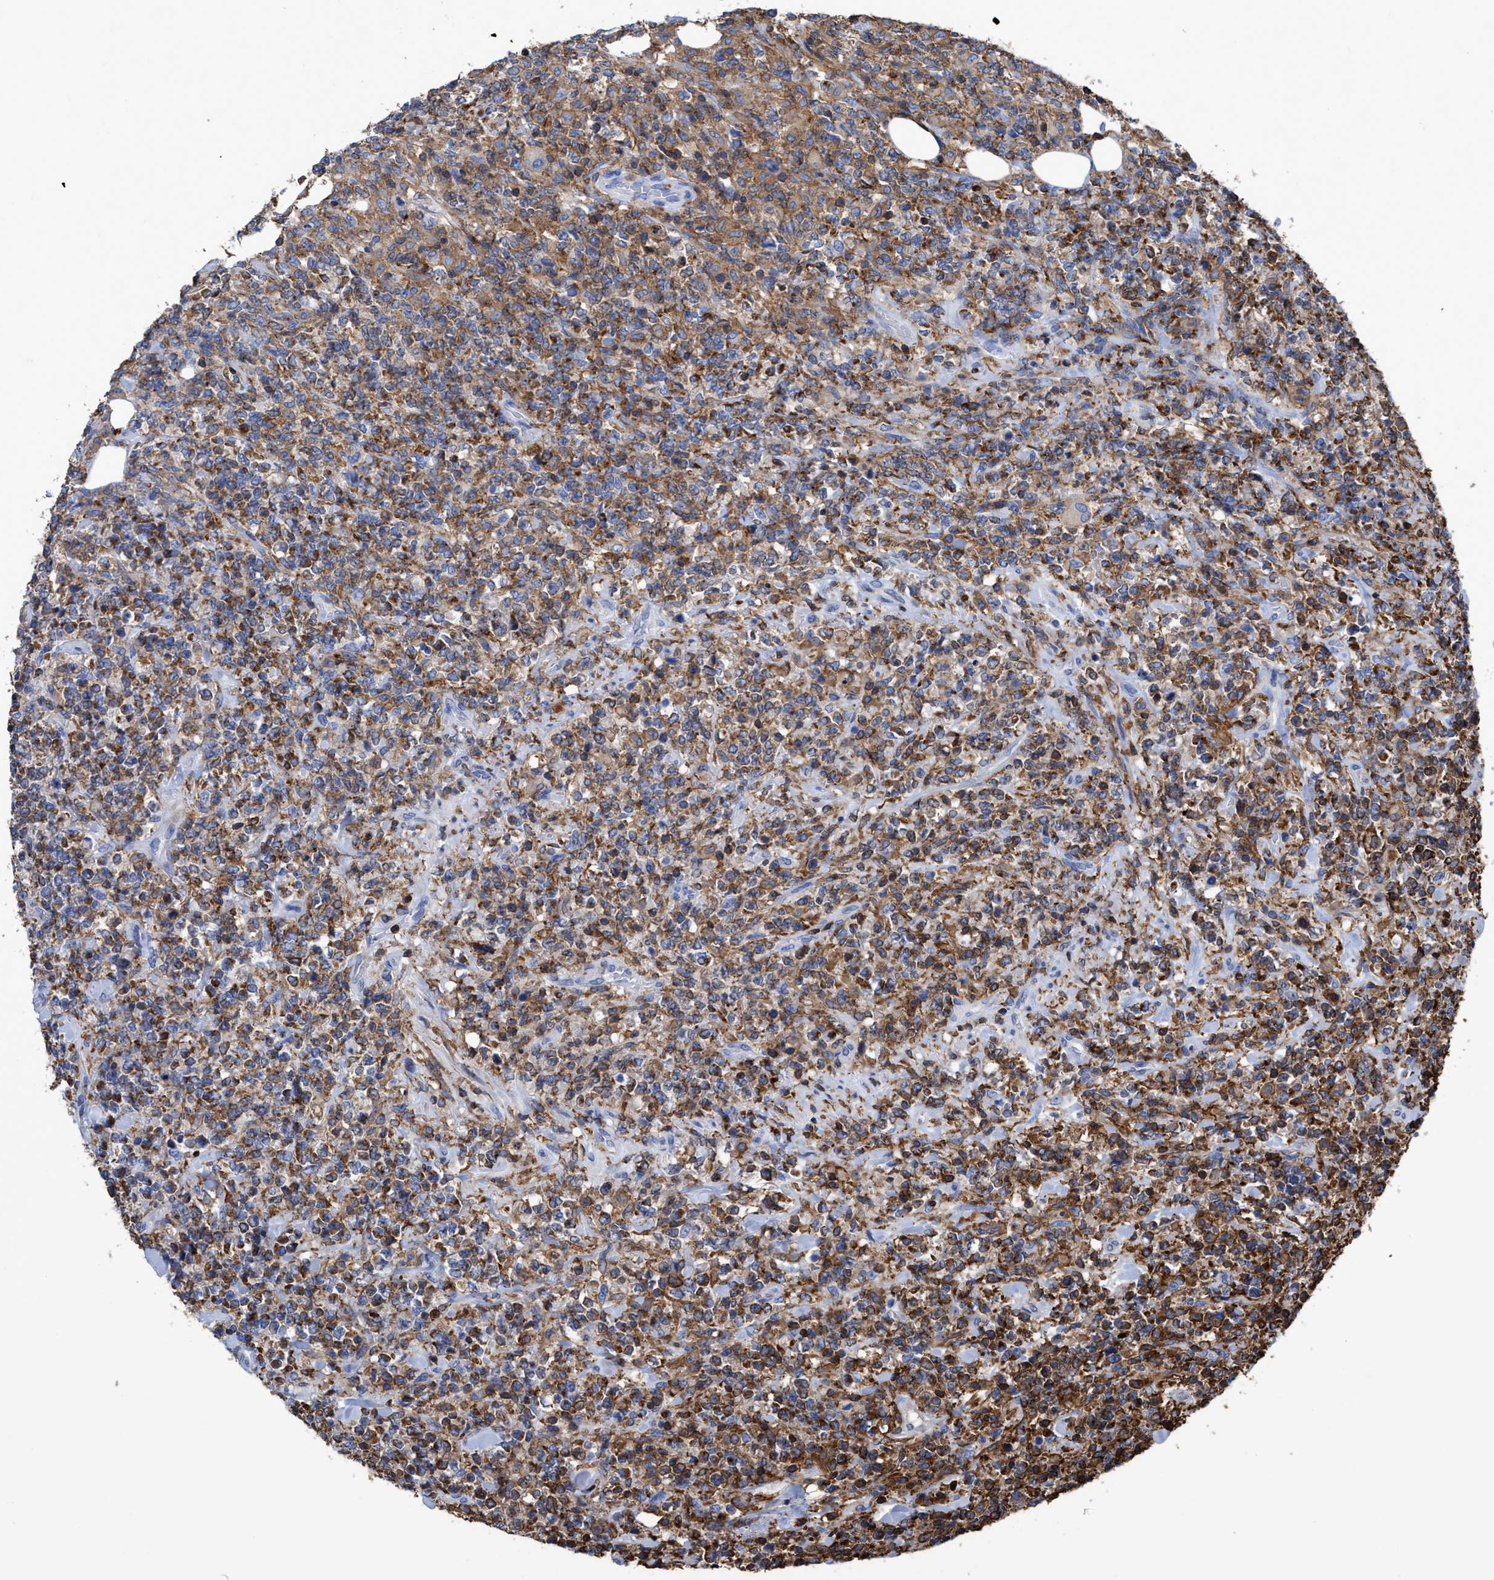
{"staining": {"intensity": "moderate", "quantity": ">75%", "location": "cytoplasmic/membranous"}, "tissue": "lymphoma", "cell_type": "Tumor cells", "image_type": "cancer", "snomed": [{"axis": "morphology", "description": "Malignant lymphoma, non-Hodgkin's type, High grade"}, {"axis": "topography", "description": "Soft tissue"}], "caption": "A histopathology image of lymphoma stained for a protein demonstrates moderate cytoplasmic/membranous brown staining in tumor cells. The staining is performed using DAB brown chromogen to label protein expression. The nuclei are counter-stained blue using hematoxylin.", "gene": "HCLS1", "patient": {"sex": "male", "age": 18}}